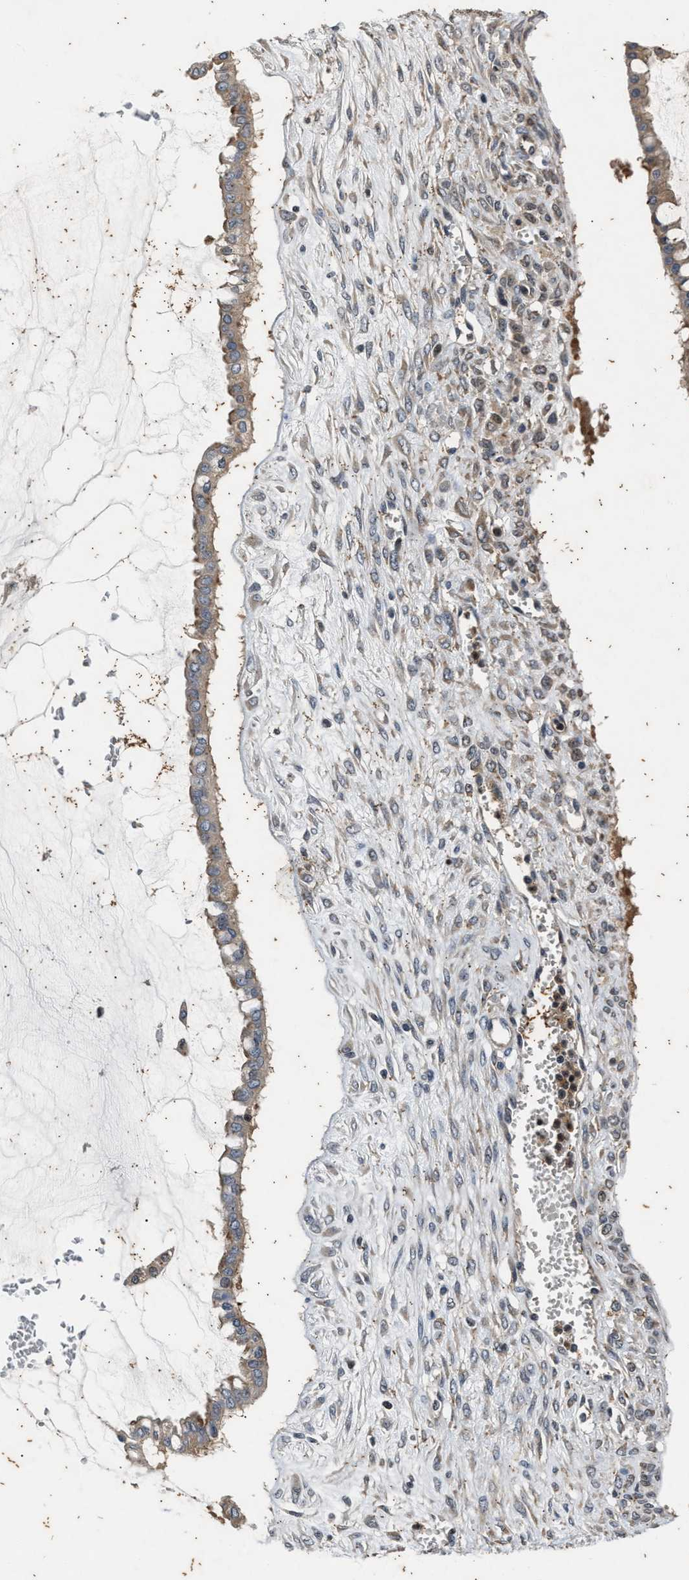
{"staining": {"intensity": "weak", "quantity": ">75%", "location": "cytoplasmic/membranous"}, "tissue": "ovarian cancer", "cell_type": "Tumor cells", "image_type": "cancer", "snomed": [{"axis": "morphology", "description": "Cystadenocarcinoma, mucinous, NOS"}, {"axis": "topography", "description": "Ovary"}], "caption": "A low amount of weak cytoplasmic/membranous expression is appreciated in approximately >75% of tumor cells in mucinous cystadenocarcinoma (ovarian) tissue.", "gene": "PTPN7", "patient": {"sex": "female", "age": 73}}